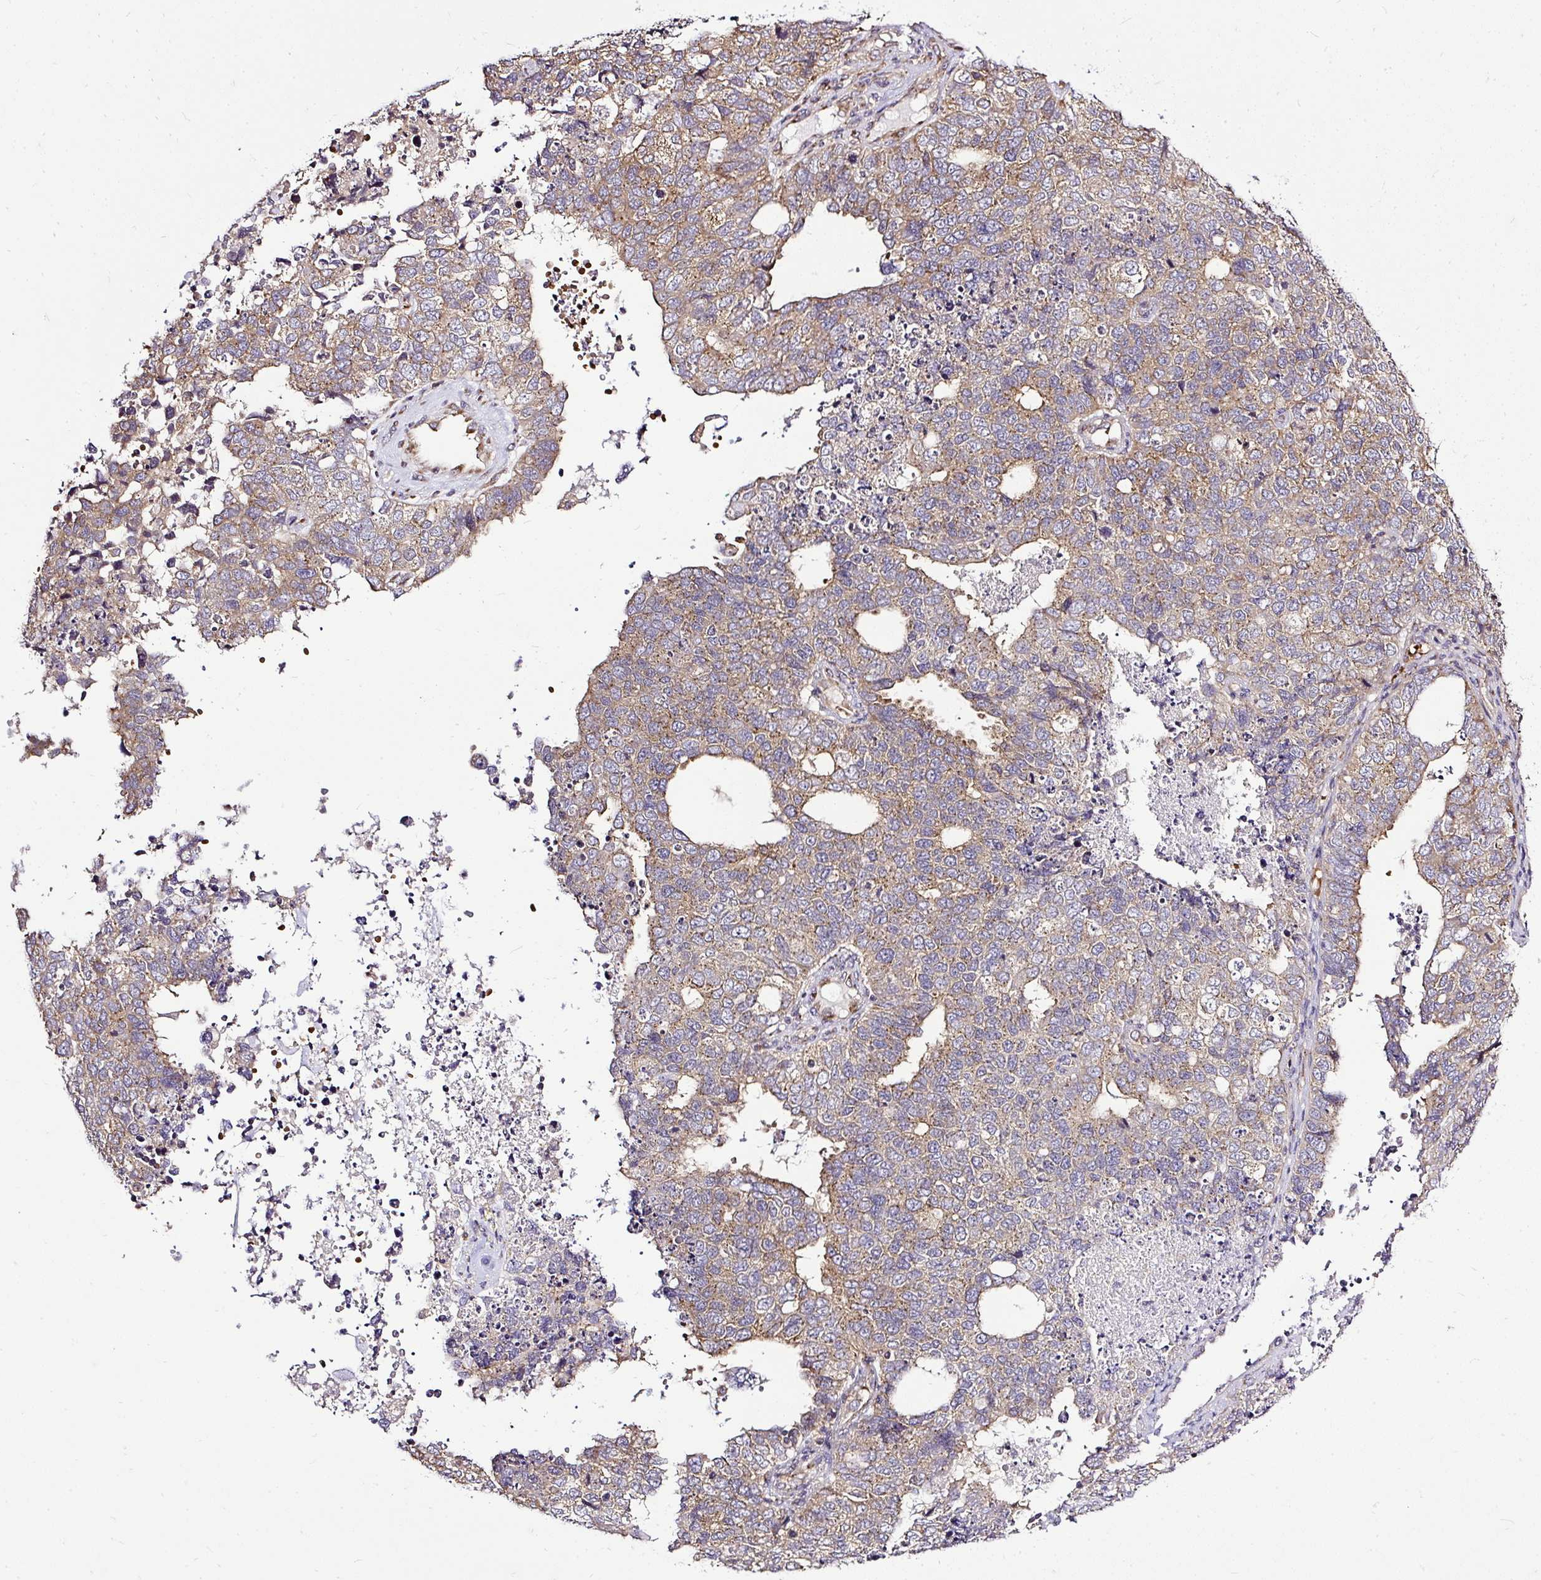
{"staining": {"intensity": "weak", "quantity": "25%-75%", "location": "cytoplasmic/membranous"}, "tissue": "cervical cancer", "cell_type": "Tumor cells", "image_type": "cancer", "snomed": [{"axis": "morphology", "description": "Squamous cell carcinoma, NOS"}, {"axis": "topography", "description": "Cervix"}], "caption": "Cervical squamous cell carcinoma stained with immunohistochemistry (IHC) exhibits weak cytoplasmic/membranous positivity in approximately 25%-75% of tumor cells. (DAB = brown stain, brightfield microscopy at high magnification).", "gene": "SMC4", "patient": {"sex": "female", "age": 63}}